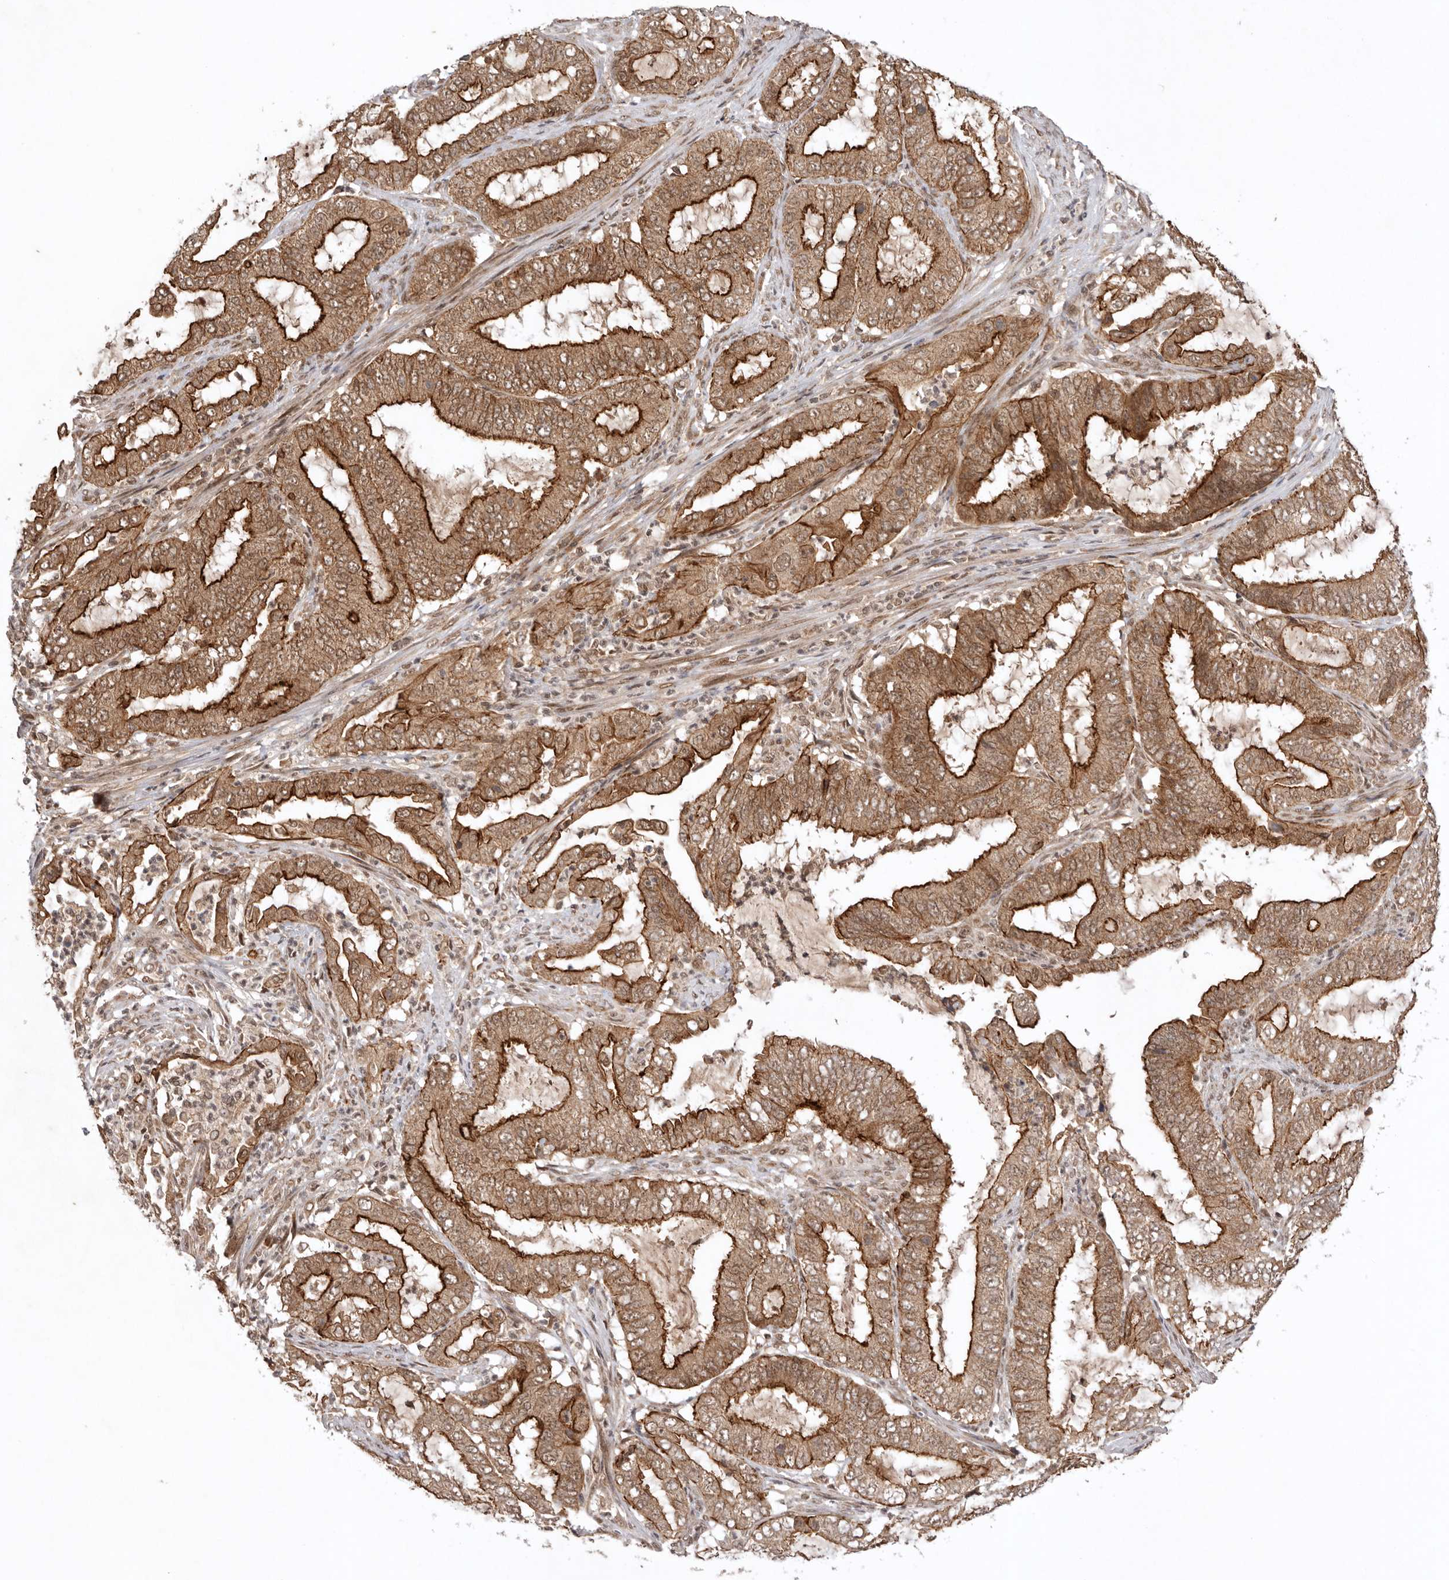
{"staining": {"intensity": "strong", "quantity": ">75%", "location": "cytoplasmic/membranous"}, "tissue": "endometrial cancer", "cell_type": "Tumor cells", "image_type": "cancer", "snomed": [{"axis": "morphology", "description": "Adenocarcinoma, NOS"}, {"axis": "topography", "description": "Endometrium"}], "caption": "Endometrial cancer (adenocarcinoma) stained for a protein (brown) reveals strong cytoplasmic/membranous positive staining in approximately >75% of tumor cells.", "gene": "TARS2", "patient": {"sex": "female", "age": 51}}